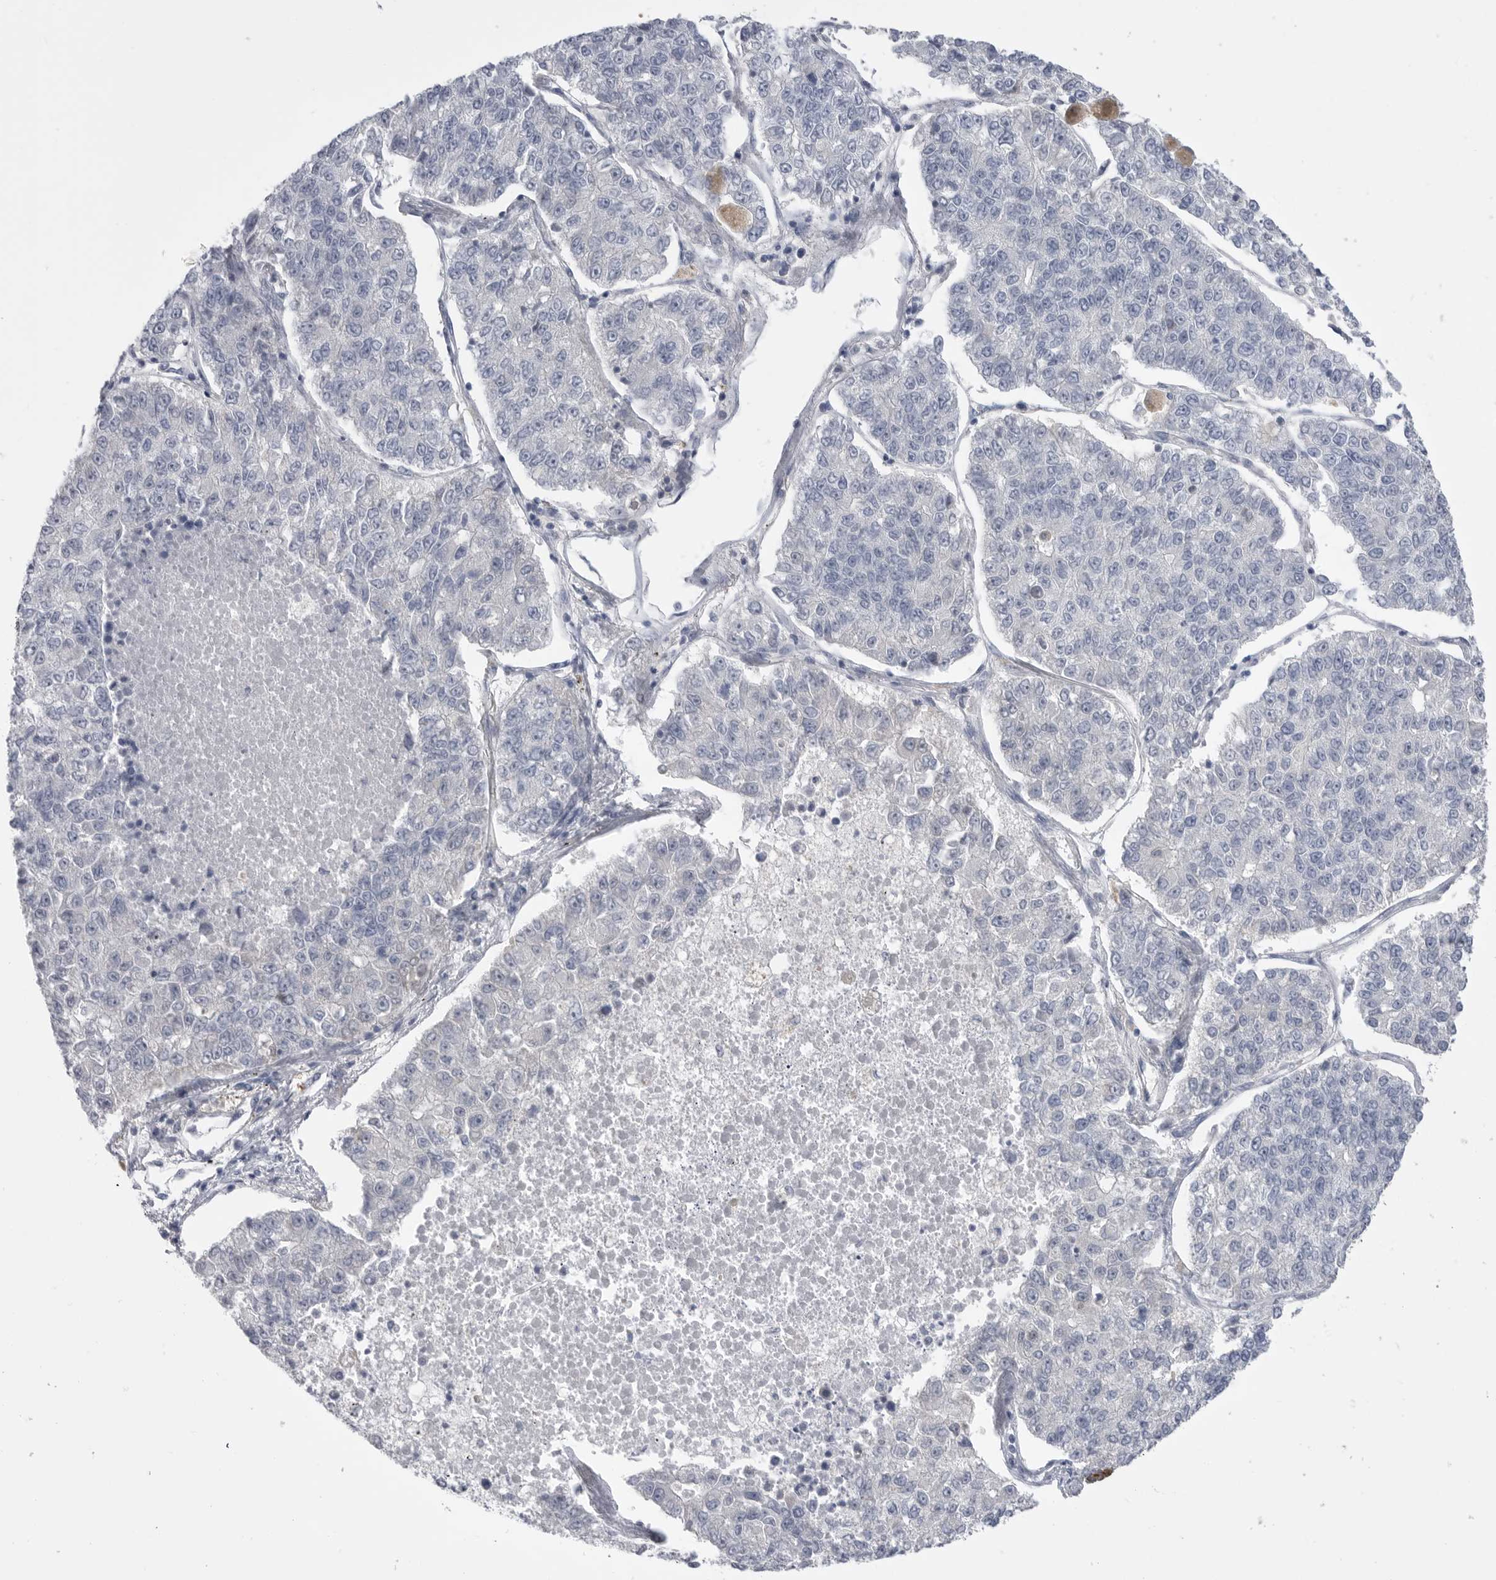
{"staining": {"intensity": "negative", "quantity": "none", "location": "none"}, "tissue": "lung cancer", "cell_type": "Tumor cells", "image_type": "cancer", "snomed": [{"axis": "morphology", "description": "Adenocarcinoma, NOS"}, {"axis": "topography", "description": "Lung"}], "caption": "The image displays no staining of tumor cells in lung cancer.", "gene": "KYAT3", "patient": {"sex": "male", "age": 49}}